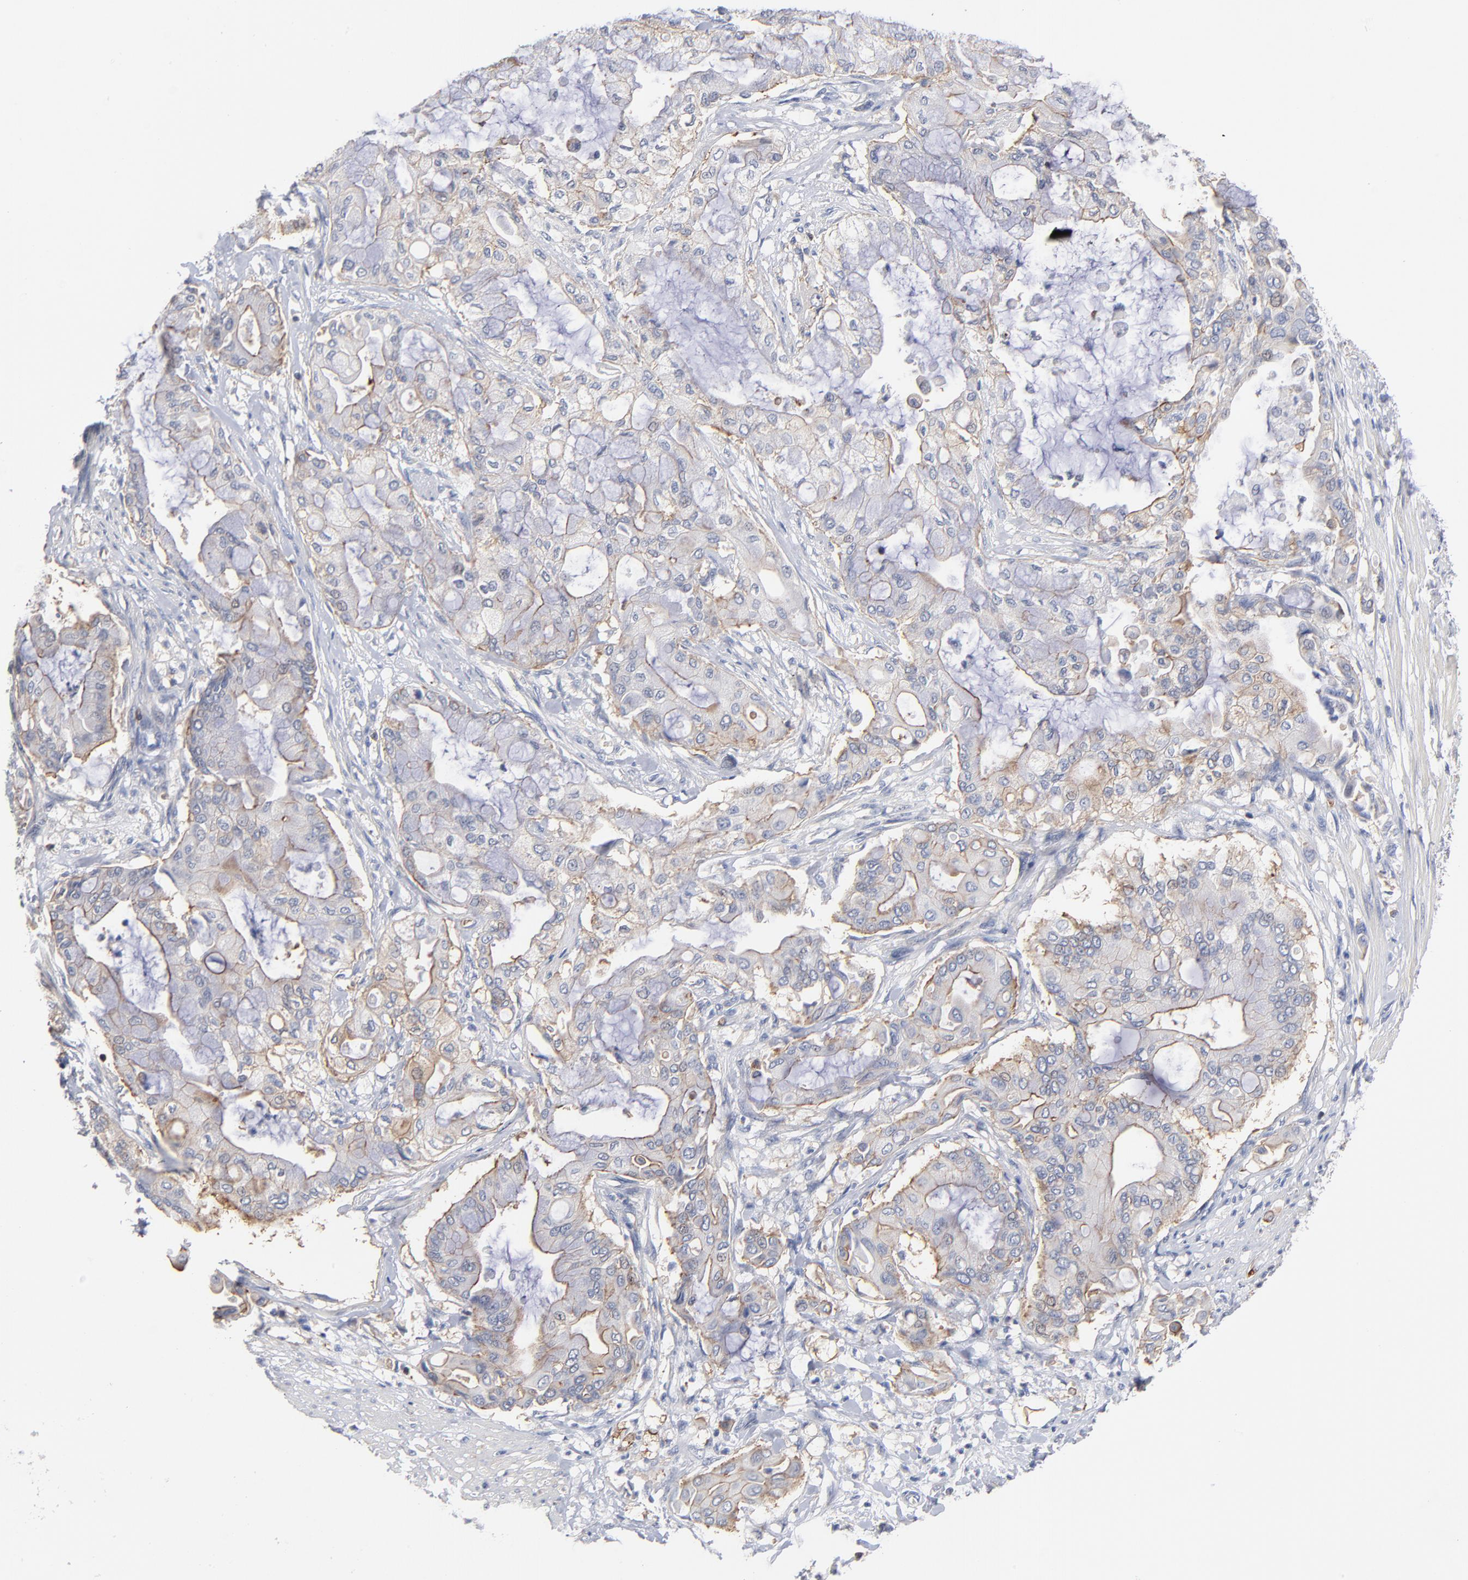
{"staining": {"intensity": "moderate", "quantity": ">75%", "location": "cytoplasmic/membranous"}, "tissue": "pancreatic cancer", "cell_type": "Tumor cells", "image_type": "cancer", "snomed": [{"axis": "morphology", "description": "Adenocarcinoma, NOS"}, {"axis": "morphology", "description": "Adenocarcinoma, metastatic, NOS"}, {"axis": "topography", "description": "Lymph node"}, {"axis": "topography", "description": "Pancreas"}, {"axis": "topography", "description": "Duodenum"}], "caption": "Immunohistochemistry histopathology image of neoplastic tissue: metastatic adenocarcinoma (pancreatic) stained using immunohistochemistry (IHC) reveals medium levels of moderate protein expression localized specifically in the cytoplasmic/membranous of tumor cells, appearing as a cytoplasmic/membranous brown color.", "gene": "PDLIM2", "patient": {"sex": "female", "age": 64}}